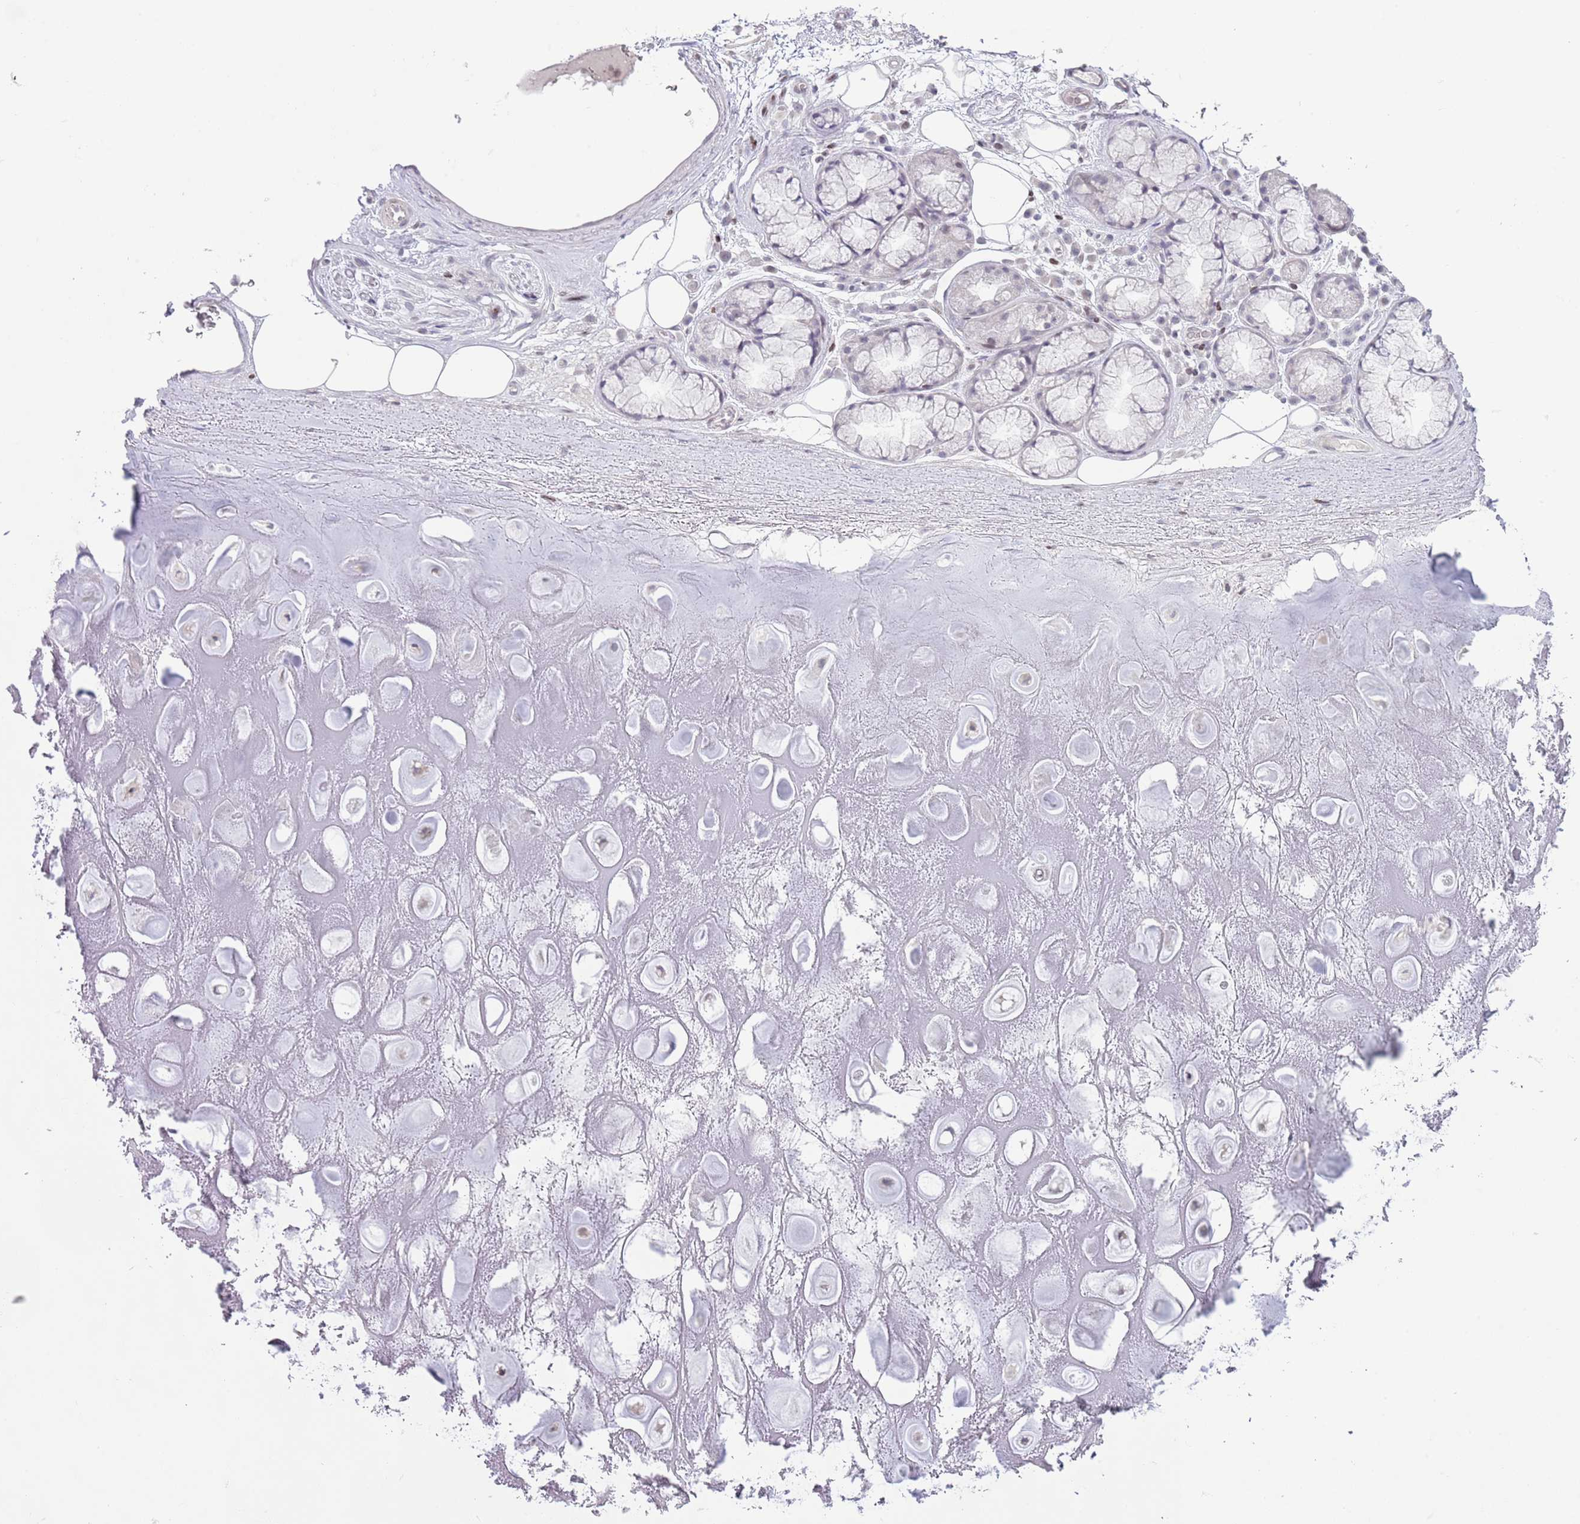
{"staining": {"intensity": "negative", "quantity": "none", "location": "none"}, "tissue": "adipose tissue", "cell_type": "Adipocytes", "image_type": "normal", "snomed": [{"axis": "morphology", "description": "Normal tissue, NOS"}, {"axis": "topography", "description": "Cartilage tissue"}], "caption": "The immunohistochemistry image has no significant staining in adipocytes of adipose tissue.", "gene": "MFSD10", "patient": {"sex": "male", "age": 81}}